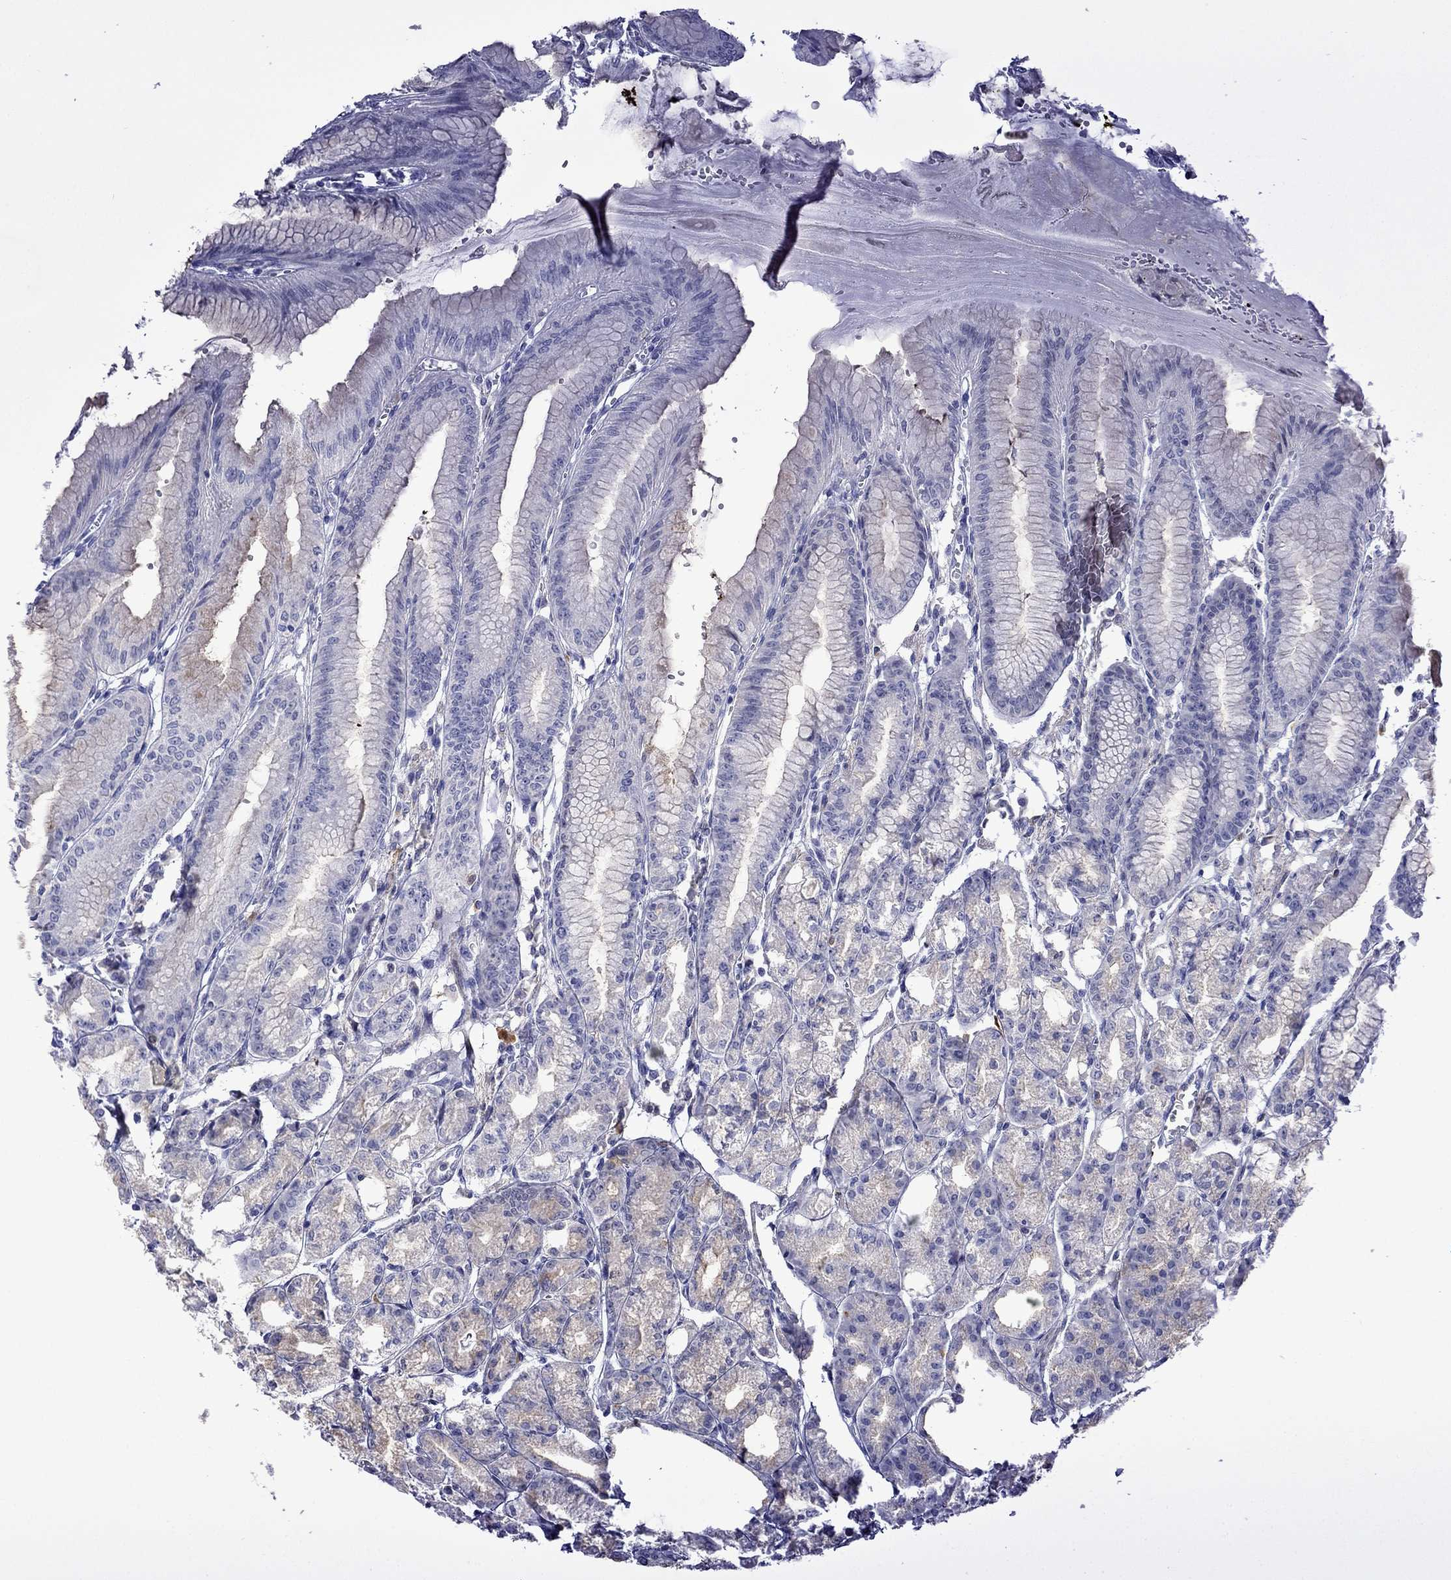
{"staining": {"intensity": "negative", "quantity": "none", "location": "none"}, "tissue": "stomach", "cell_type": "Glandular cells", "image_type": "normal", "snomed": [{"axis": "morphology", "description": "Normal tissue, NOS"}, {"axis": "topography", "description": "Stomach, lower"}], "caption": "A micrograph of stomach stained for a protein reveals no brown staining in glandular cells.", "gene": "STAR", "patient": {"sex": "male", "age": 71}}